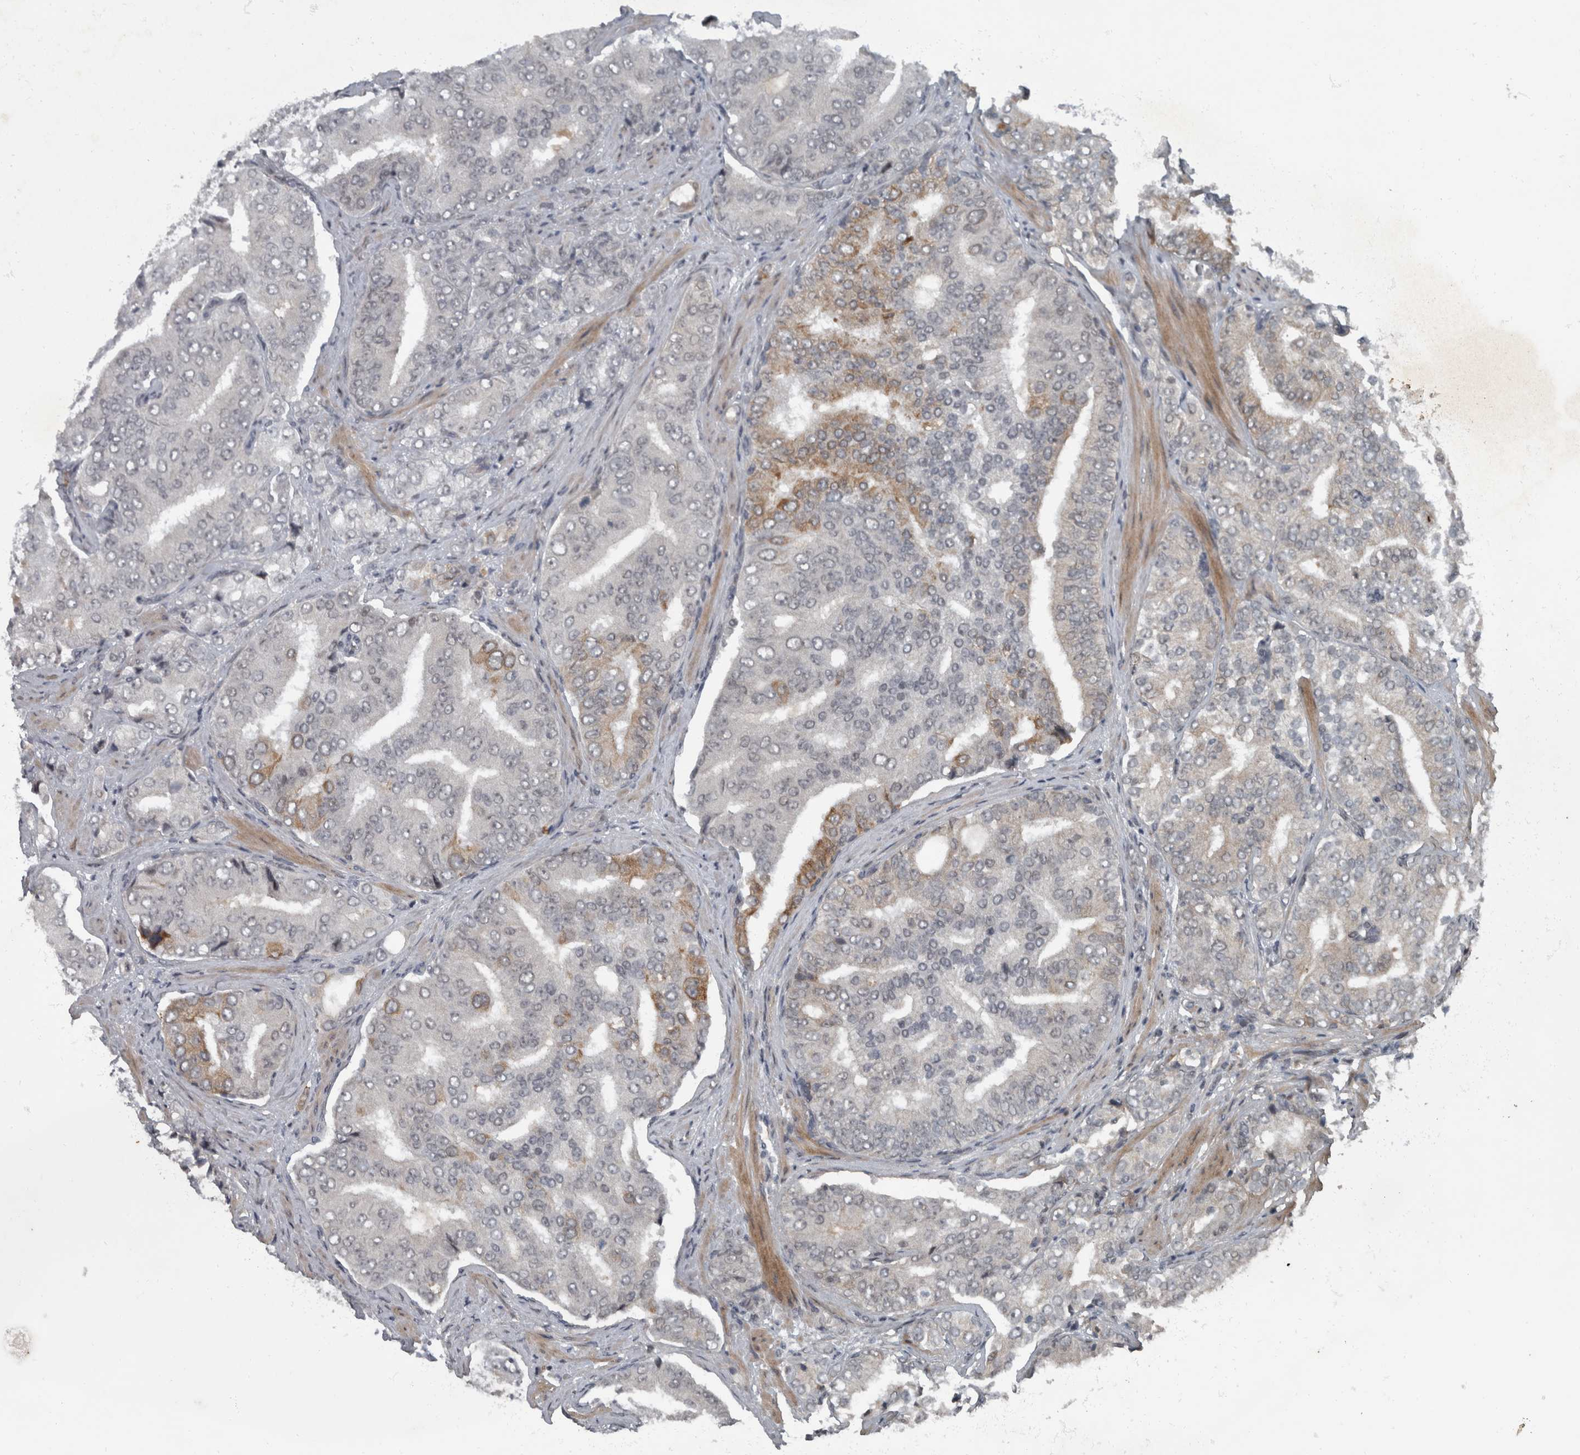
{"staining": {"intensity": "moderate", "quantity": "<25%", "location": "cytoplasmic/membranous"}, "tissue": "prostate cancer", "cell_type": "Tumor cells", "image_type": "cancer", "snomed": [{"axis": "morphology", "description": "Adenocarcinoma, High grade"}, {"axis": "topography", "description": "Prostate"}], "caption": "Moderate cytoplasmic/membranous expression is appreciated in approximately <25% of tumor cells in prostate high-grade adenocarcinoma. The protein of interest is shown in brown color, while the nuclei are stained blue.", "gene": "WDR33", "patient": {"sex": "male", "age": 58}}